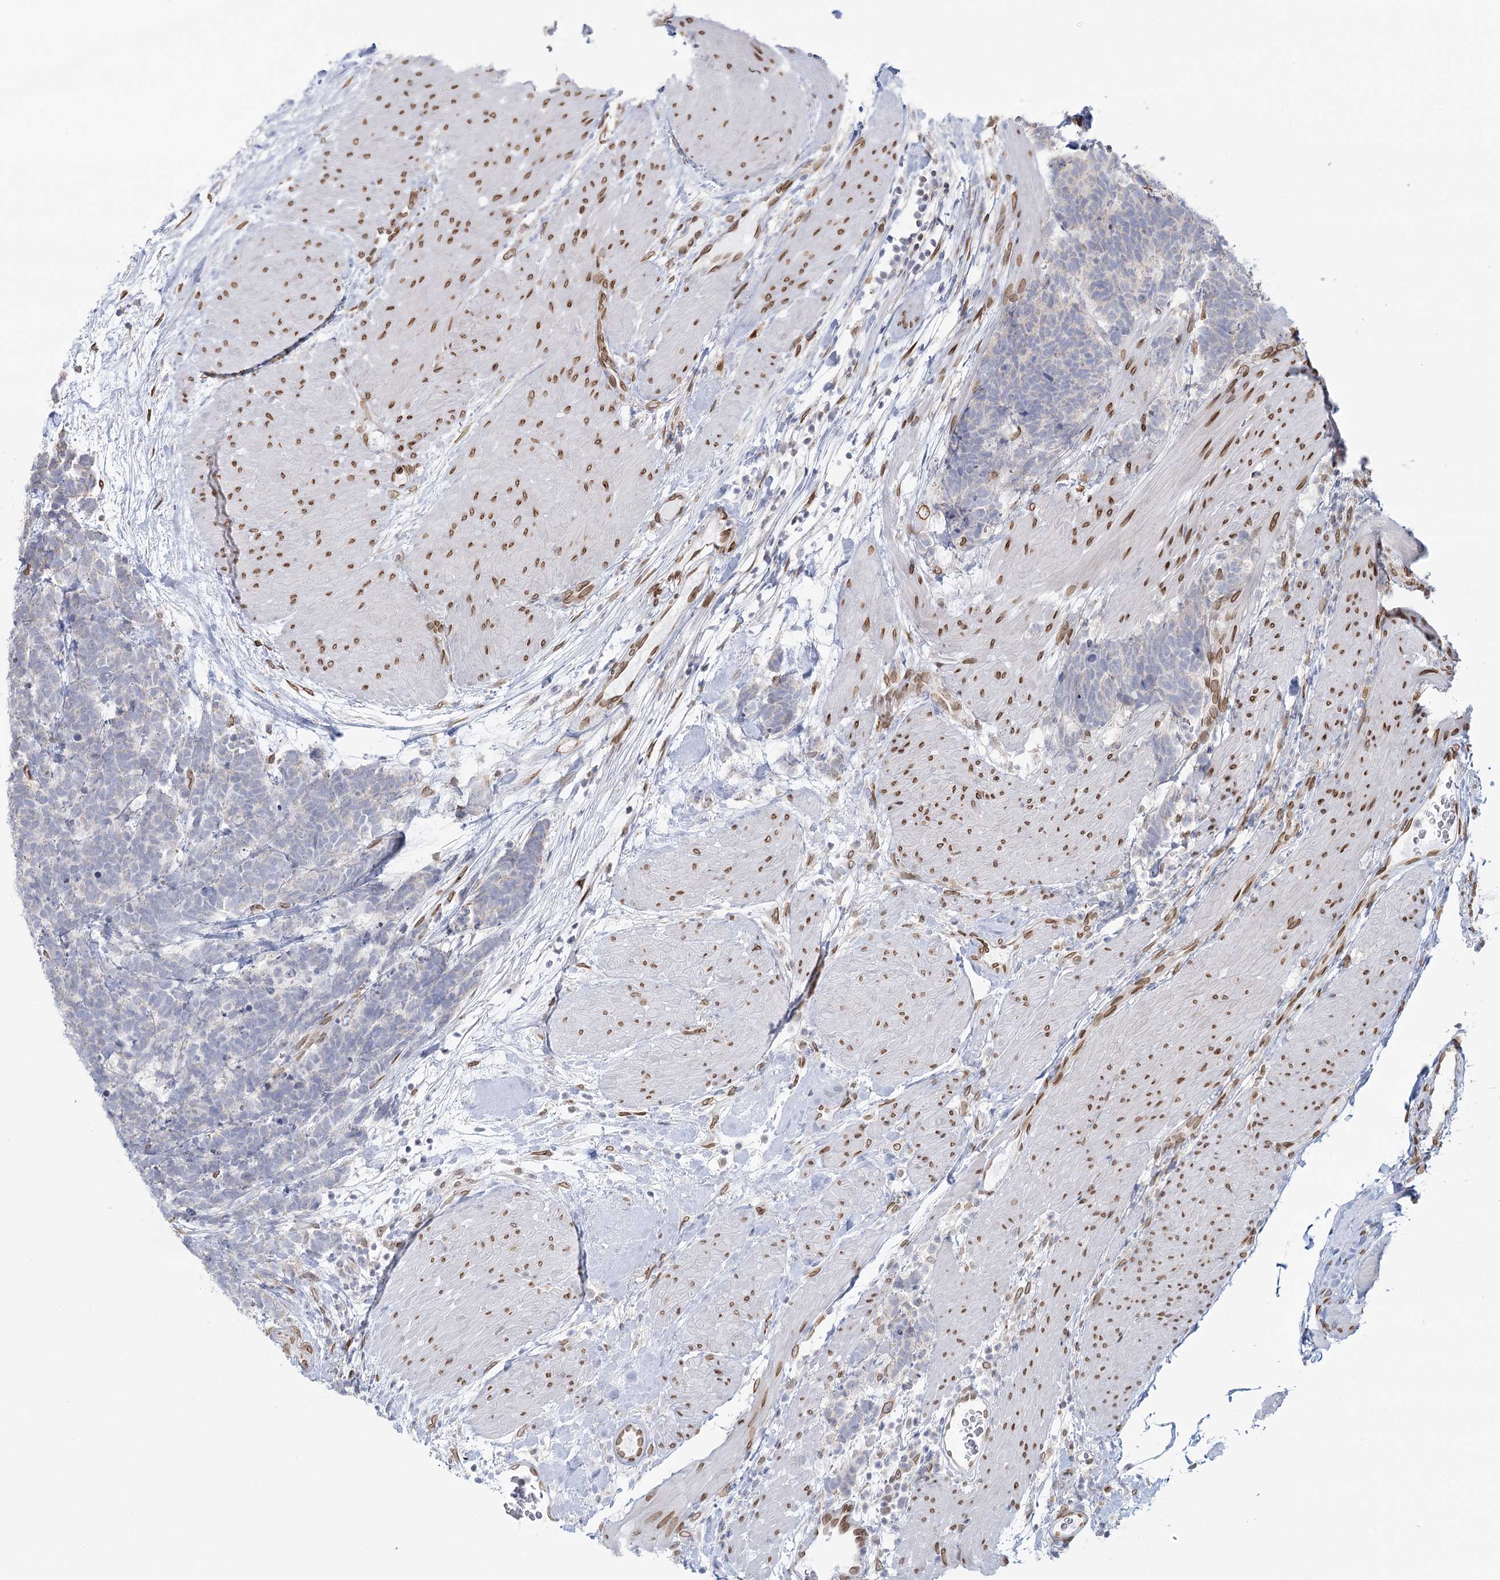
{"staining": {"intensity": "negative", "quantity": "none", "location": "none"}, "tissue": "carcinoid", "cell_type": "Tumor cells", "image_type": "cancer", "snomed": [{"axis": "morphology", "description": "Carcinoma, NOS"}, {"axis": "morphology", "description": "Carcinoid, malignant, NOS"}, {"axis": "topography", "description": "Urinary bladder"}], "caption": "IHC of human carcinoid exhibits no staining in tumor cells. (Brightfield microscopy of DAB immunohistochemistry at high magnification).", "gene": "VWA5A", "patient": {"sex": "male", "age": 57}}